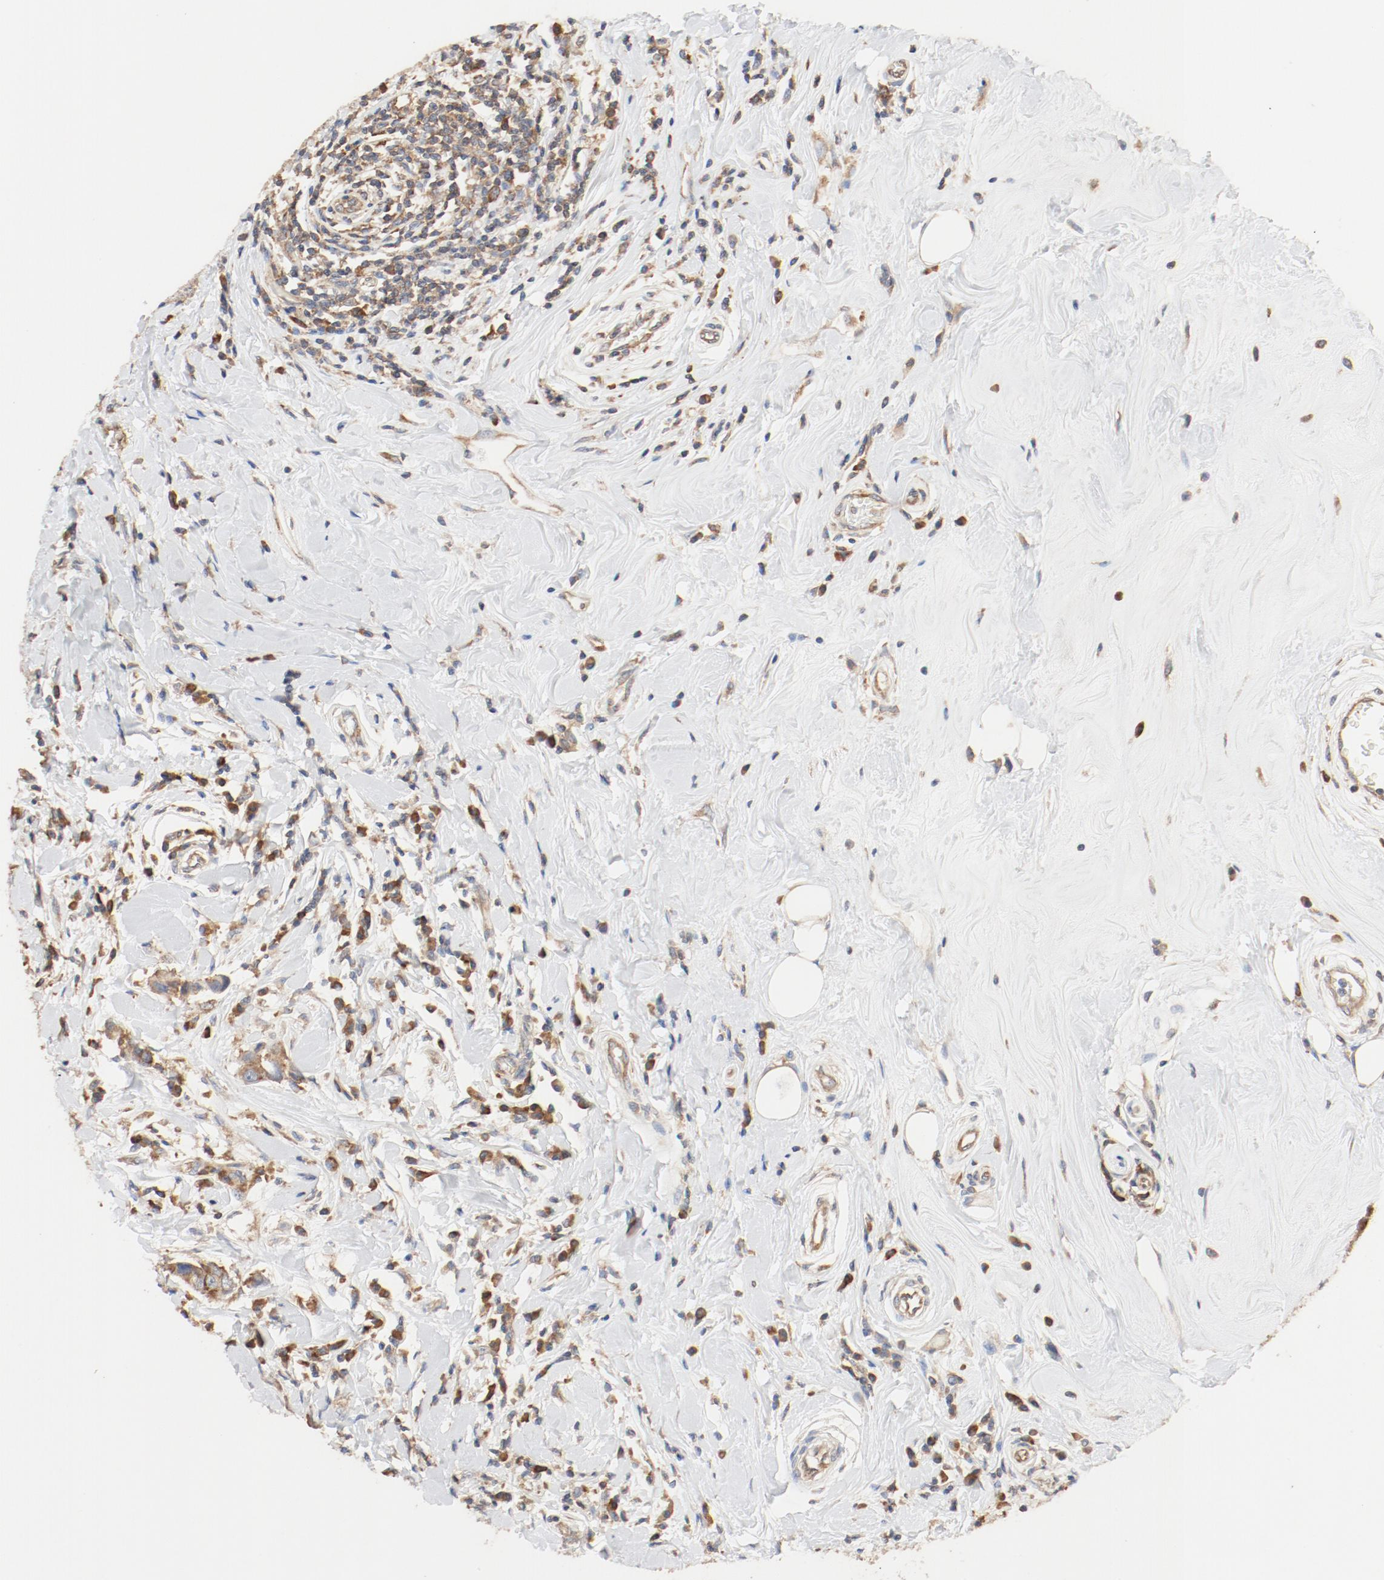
{"staining": {"intensity": "moderate", "quantity": ">75%", "location": "cytoplasmic/membranous"}, "tissue": "breast cancer", "cell_type": "Tumor cells", "image_type": "cancer", "snomed": [{"axis": "morphology", "description": "Duct carcinoma"}, {"axis": "topography", "description": "Breast"}], "caption": "Moderate cytoplasmic/membranous protein positivity is present in about >75% of tumor cells in breast cancer (intraductal carcinoma).", "gene": "RPS6", "patient": {"sex": "female", "age": 27}}